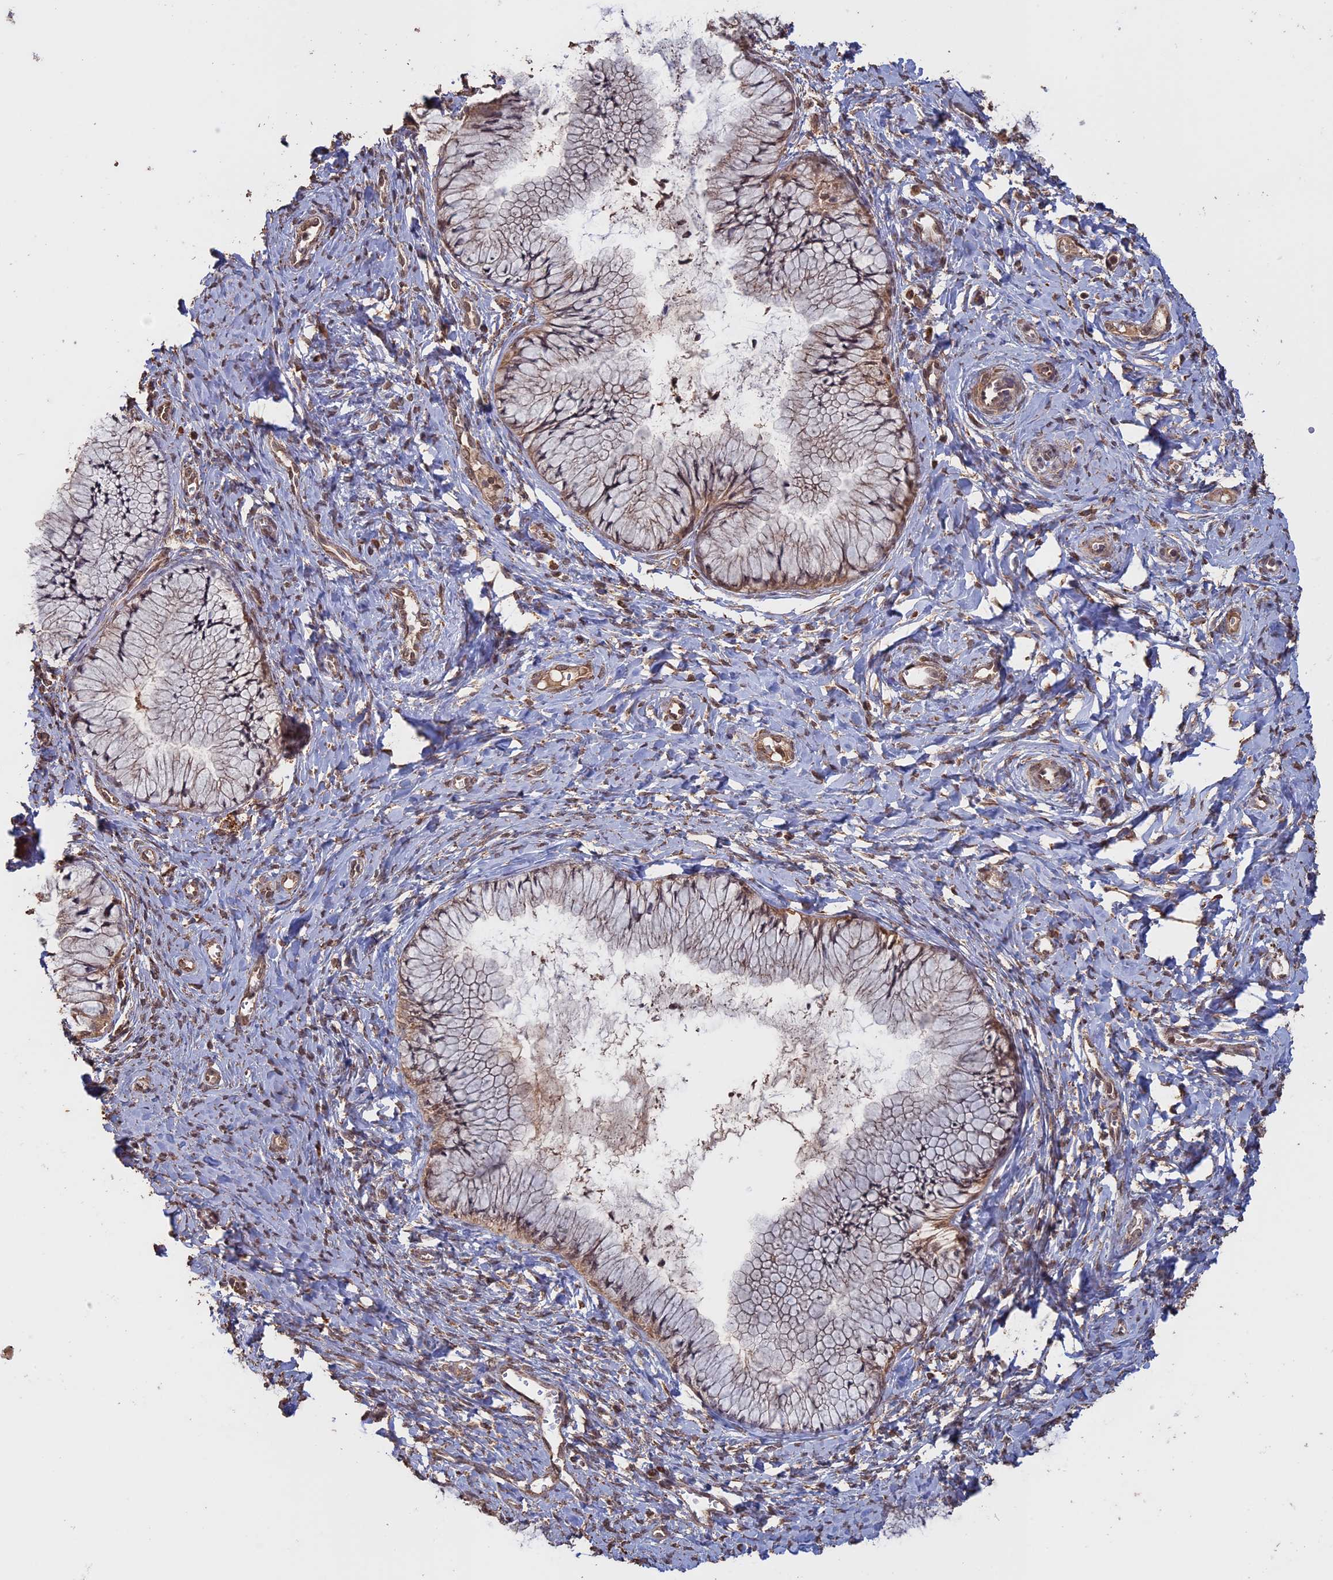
{"staining": {"intensity": "moderate", "quantity": ">75%", "location": "cytoplasmic/membranous"}, "tissue": "cervix", "cell_type": "Glandular cells", "image_type": "normal", "snomed": [{"axis": "morphology", "description": "Normal tissue, NOS"}, {"axis": "topography", "description": "Cervix"}], "caption": "Immunohistochemical staining of unremarkable cervix reveals medium levels of moderate cytoplasmic/membranous expression in approximately >75% of glandular cells. The staining is performed using DAB brown chromogen to label protein expression. The nuclei are counter-stained blue using hematoxylin.", "gene": "FAM210B", "patient": {"sex": "female", "age": 42}}